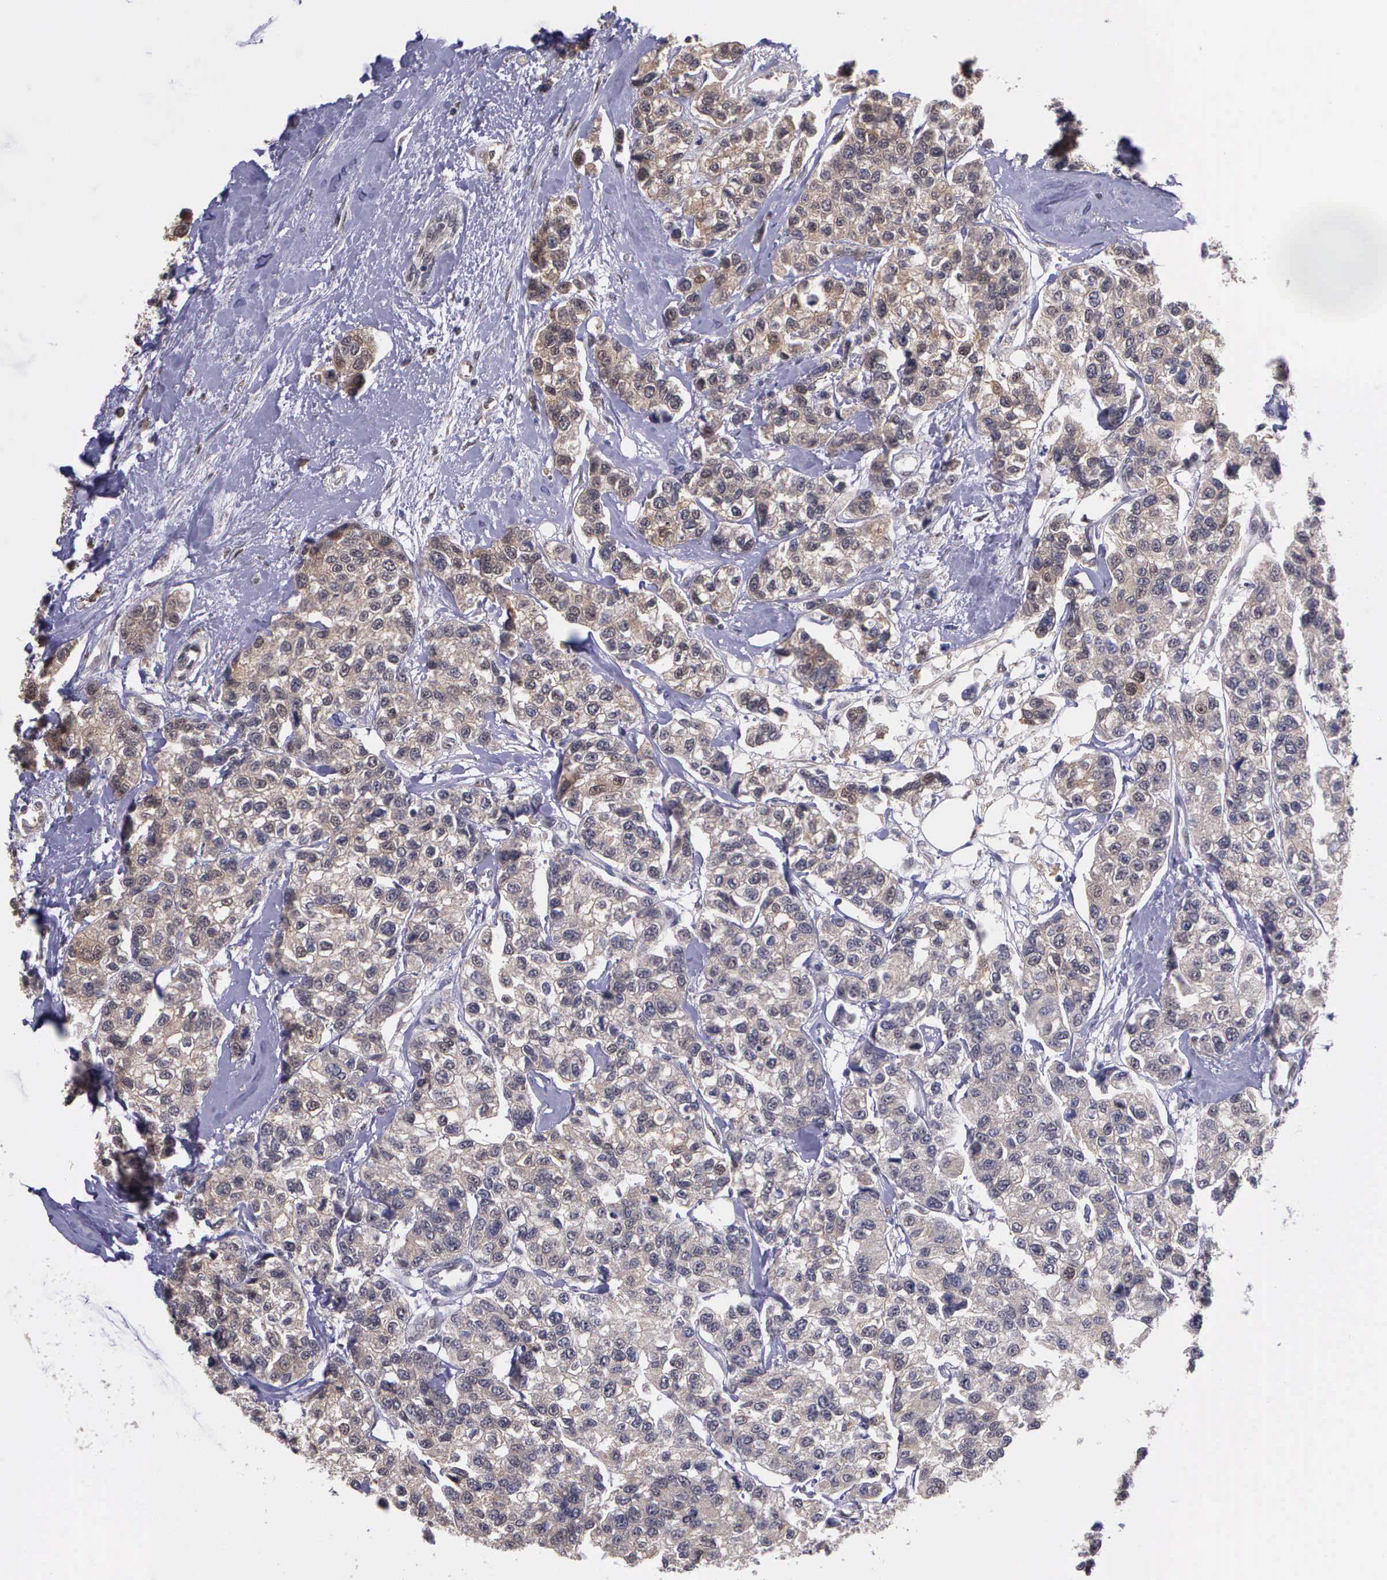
{"staining": {"intensity": "weak", "quantity": ">75%", "location": "cytoplasmic/membranous"}, "tissue": "breast cancer", "cell_type": "Tumor cells", "image_type": "cancer", "snomed": [{"axis": "morphology", "description": "Duct carcinoma"}, {"axis": "topography", "description": "Breast"}], "caption": "Immunohistochemistry (IHC) image of neoplastic tissue: human breast cancer stained using immunohistochemistry exhibits low levels of weak protein expression localized specifically in the cytoplasmic/membranous of tumor cells, appearing as a cytoplasmic/membranous brown color.", "gene": "PSMC1", "patient": {"sex": "female", "age": 51}}